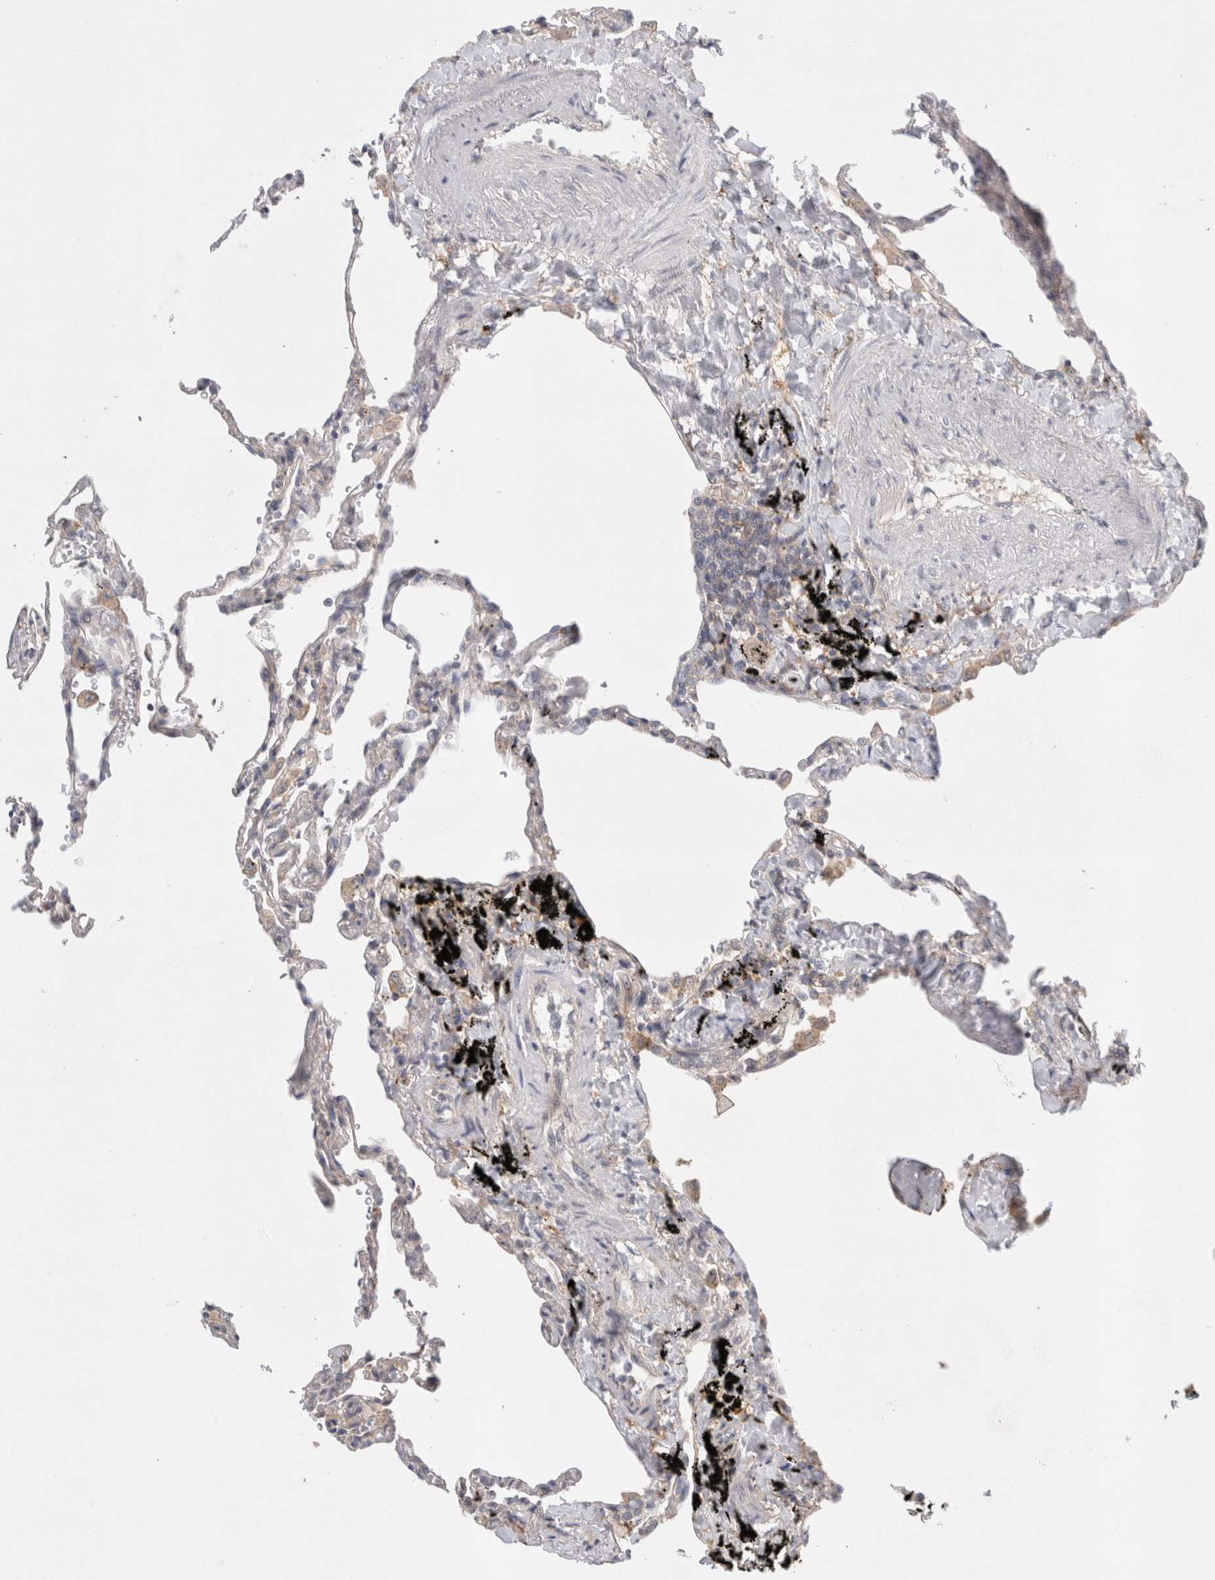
{"staining": {"intensity": "negative", "quantity": "none", "location": "none"}, "tissue": "lung", "cell_type": "Alveolar cells", "image_type": "normal", "snomed": [{"axis": "morphology", "description": "Normal tissue, NOS"}, {"axis": "topography", "description": "Lung"}], "caption": "Immunohistochemistry (IHC) of benign lung shows no expression in alveolar cells.", "gene": "CDCA7L", "patient": {"sex": "male", "age": 59}}